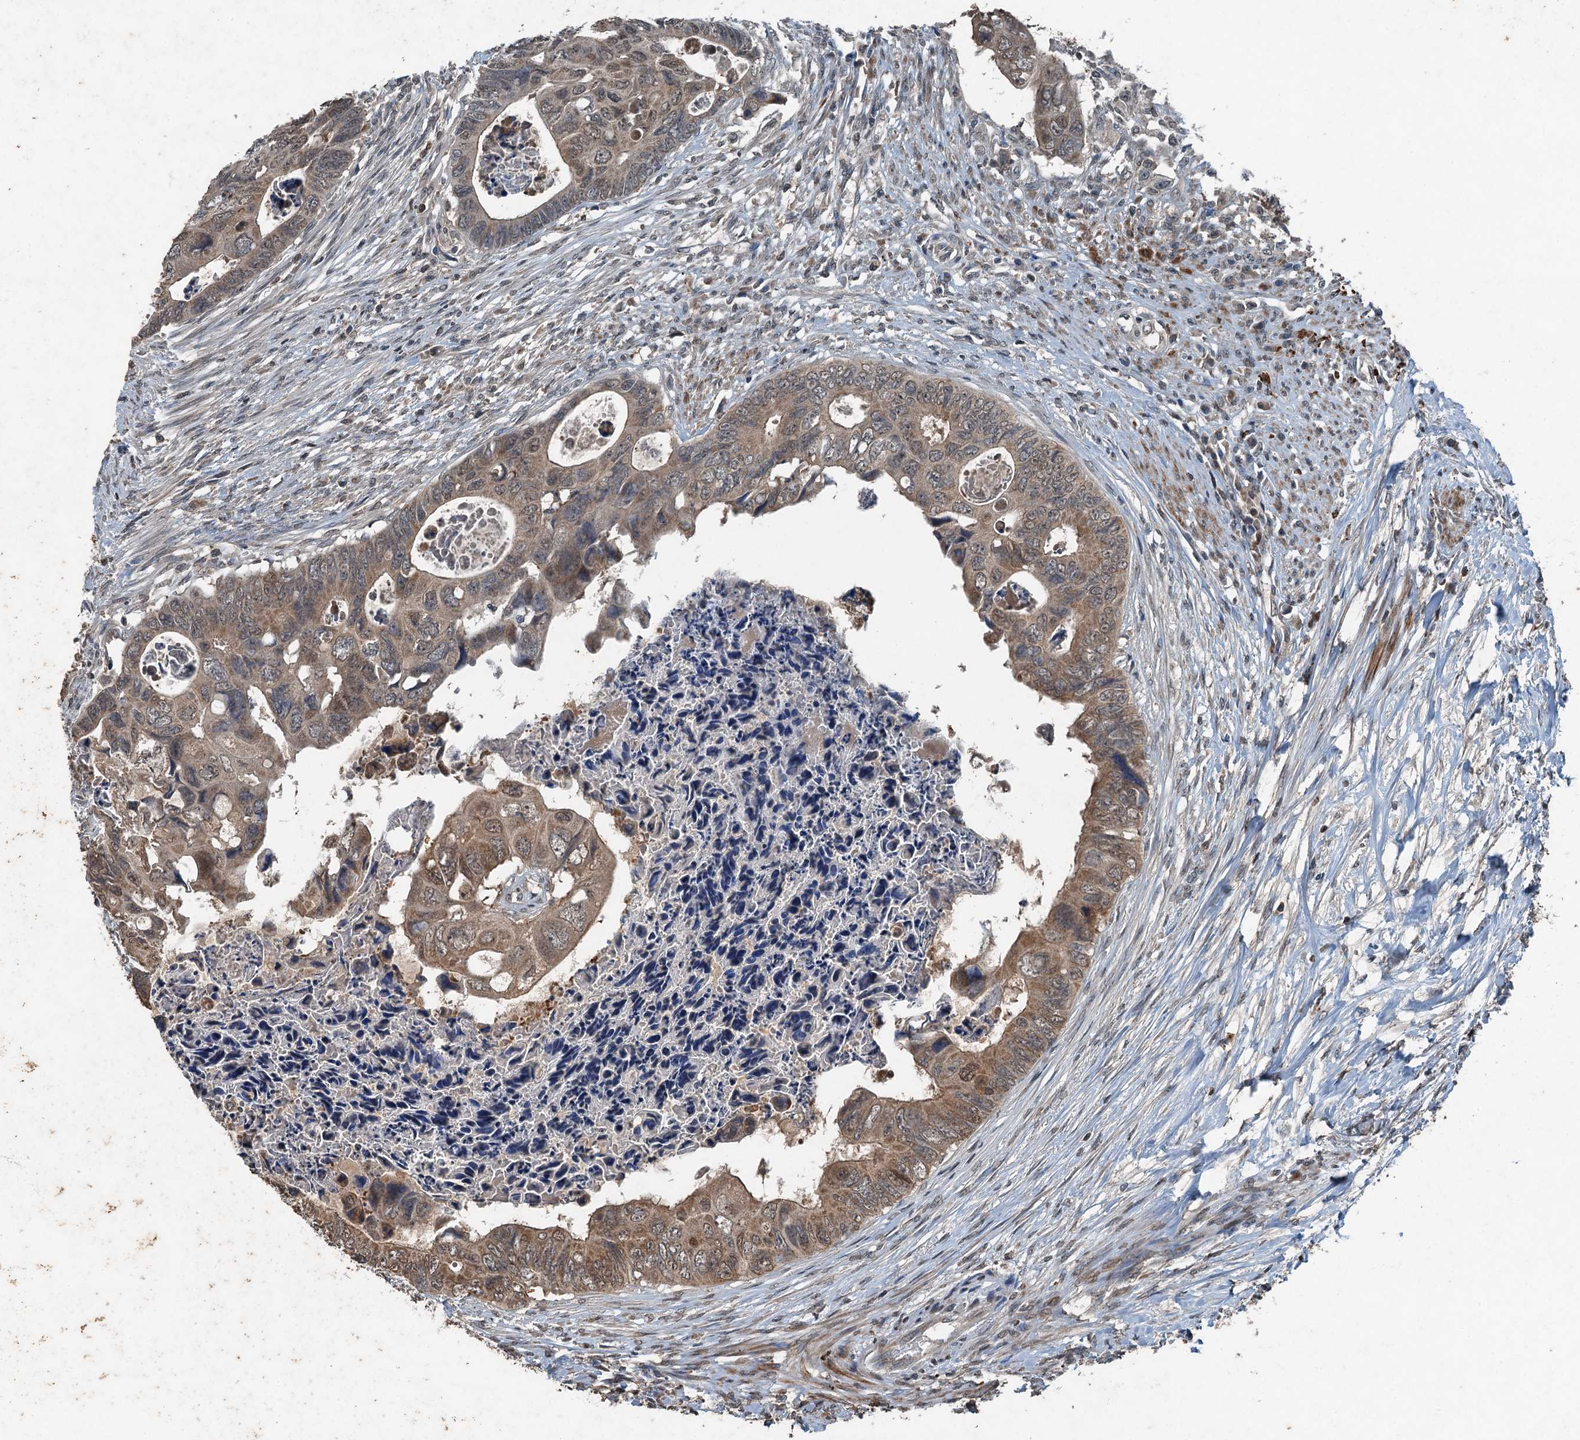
{"staining": {"intensity": "moderate", "quantity": "25%-75%", "location": "cytoplasmic/membranous,nuclear"}, "tissue": "colorectal cancer", "cell_type": "Tumor cells", "image_type": "cancer", "snomed": [{"axis": "morphology", "description": "Adenocarcinoma, NOS"}, {"axis": "topography", "description": "Rectum"}], "caption": "A high-resolution image shows IHC staining of colorectal cancer (adenocarcinoma), which reveals moderate cytoplasmic/membranous and nuclear expression in approximately 25%-75% of tumor cells. Using DAB (brown) and hematoxylin (blue) stains, captured at high magnification using brightfield microscopy.", "gene": "TCTN1", "patient": {"sex": "female", "age": 78}}